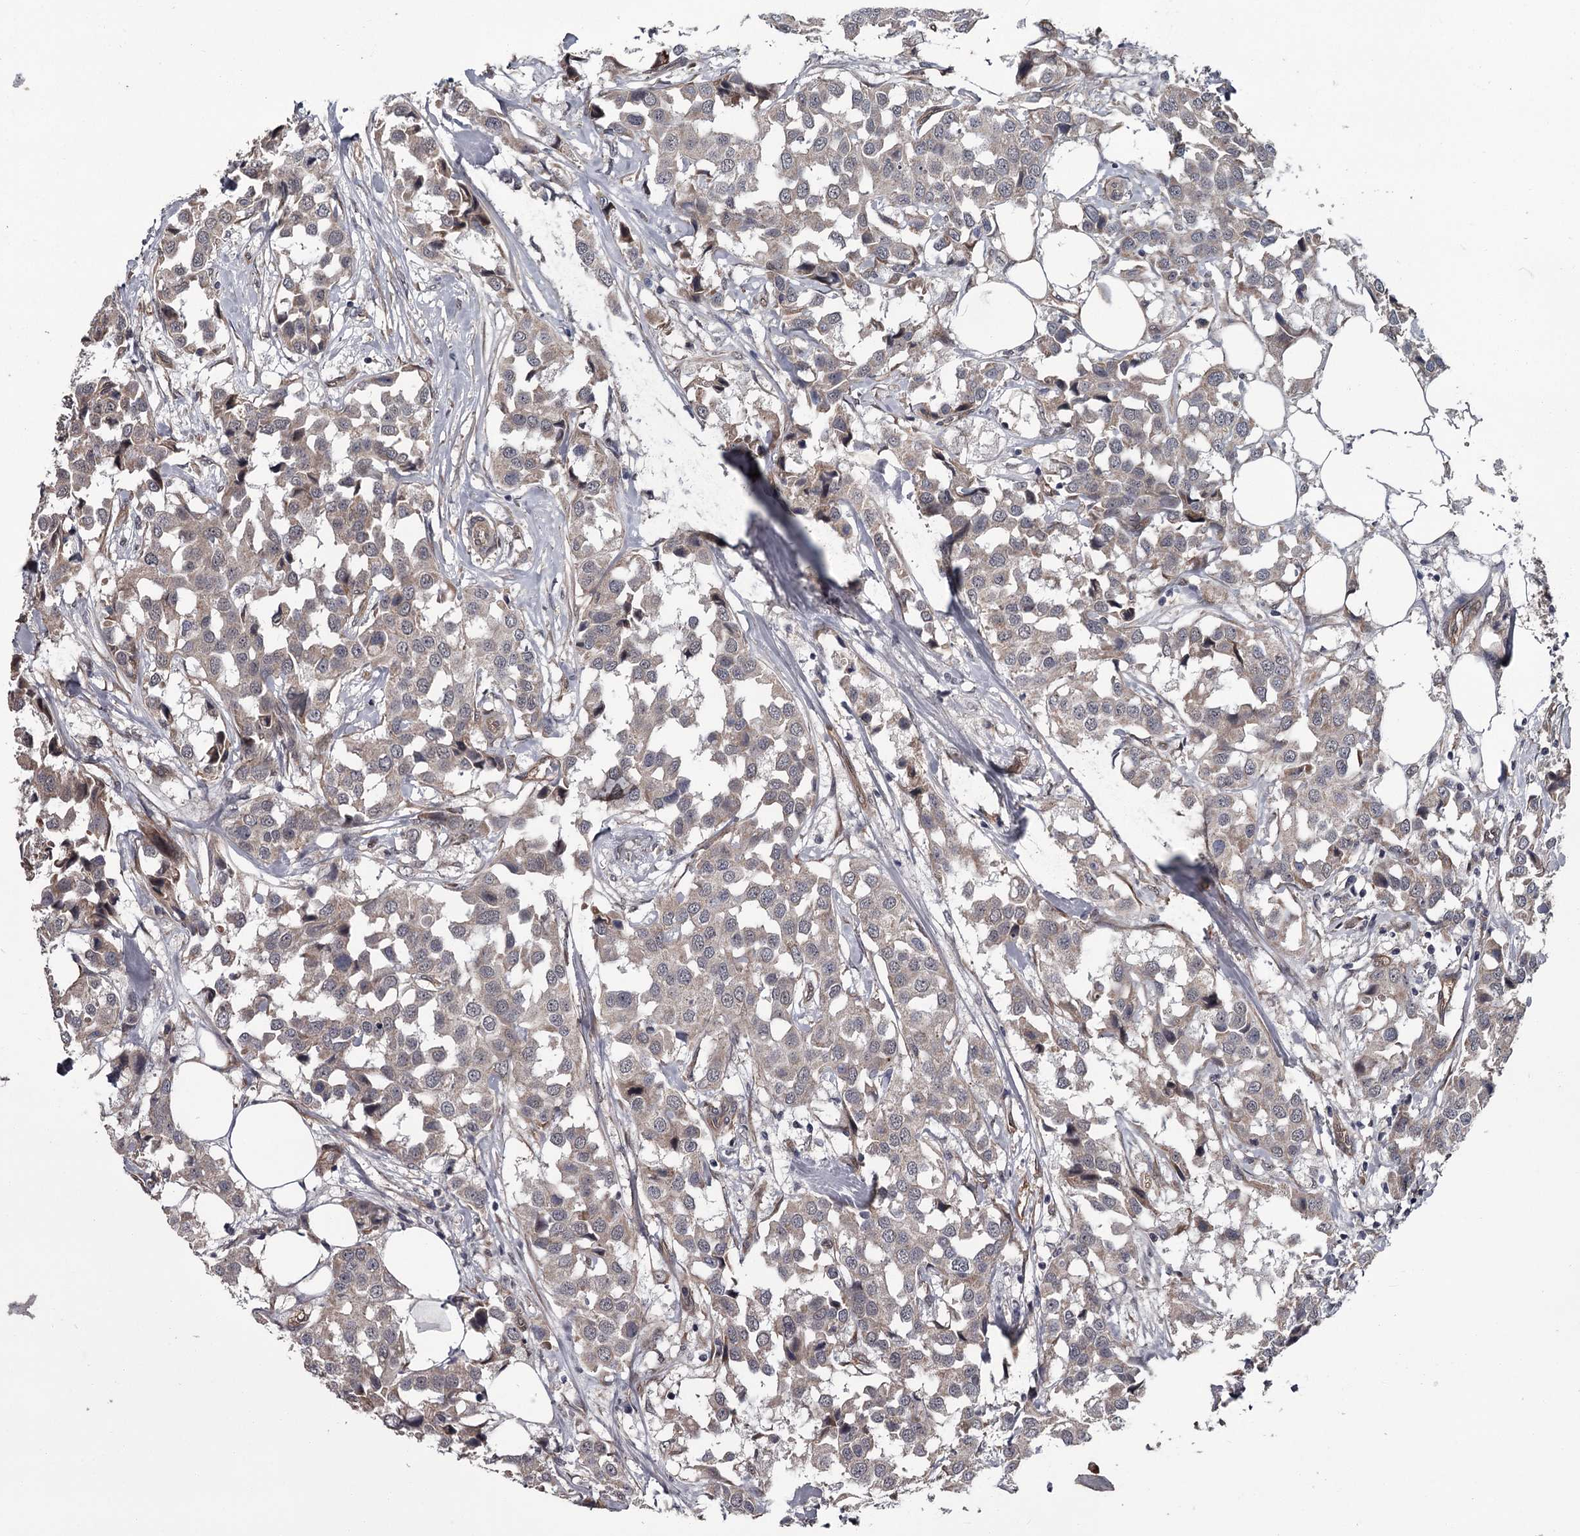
{"staining": {"intensity": "weak", "quantity": "<25%", "location": "cytoplasmic/membranous"}, "tissue": "breast cancer", "cell_type": "Tumor cells", "image_type": "cancer", "snomed": [{"axis": "morphology", "description": "Duct carcinoma"}, {"axis": "topography", "description": "Breast"}], "caption": "Breast infiltrating ductal carcinoma was stained to show a protein in brown. There is no significant staining in tumor cells.", "gene": "CDC42EP2", "patient": {"sex": "female", "age": 80}}